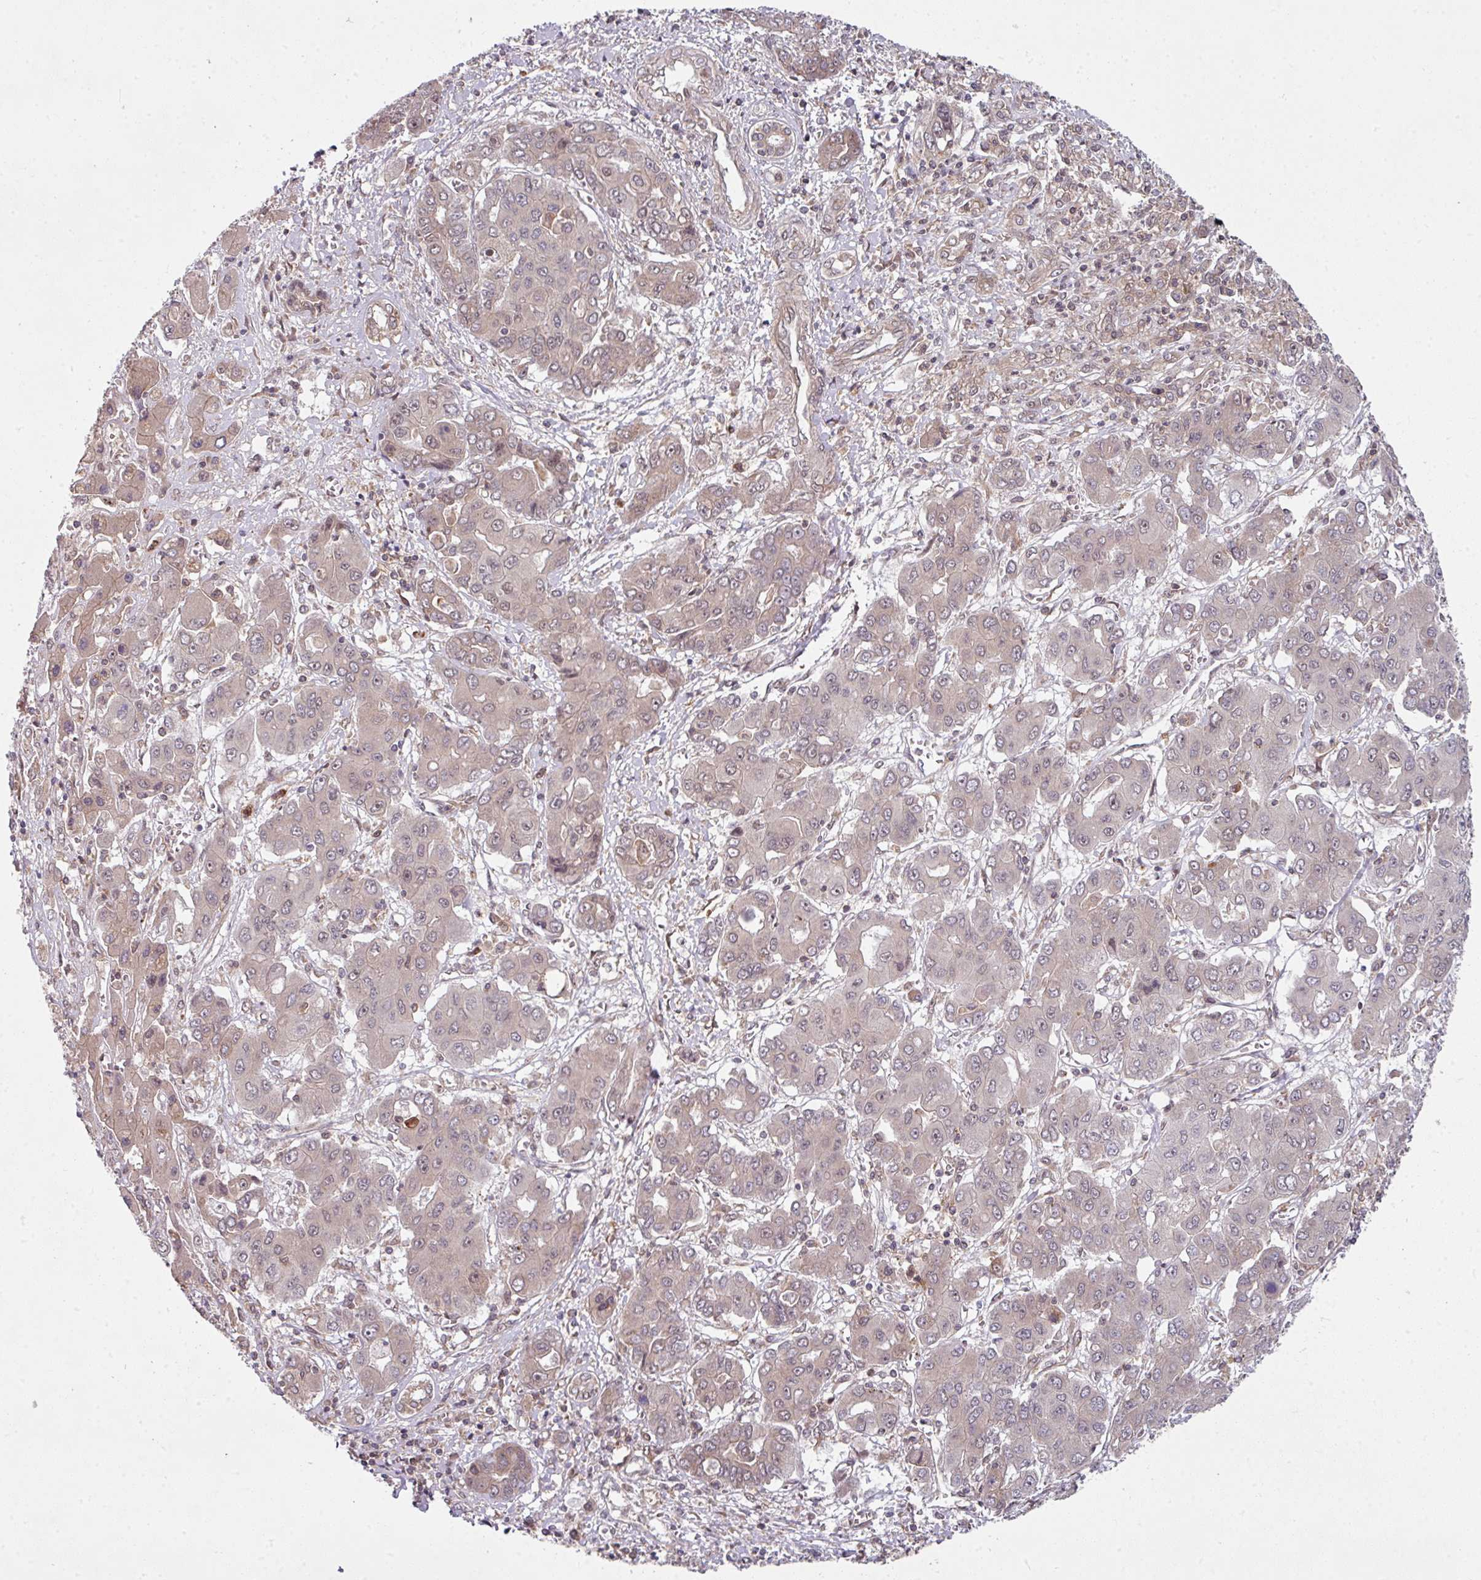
{"staining": {"intensity": "weak", "quantity": "25%-75%", "location": "cytoplasmic/membranous"}, "tissue": "liver cancer", "cell_type": "Tumor cells", "image_type": "cancer", "snomed": [{"axis": "morphology", "description": "Cholangiocarcinoma"}, {"axis": "topography", "description": "Liver"}], "caption": "Immunohistochemistry (IHC) histopathology image of human liver cholangiocarcinoma stained for a protein (brown), which reveals low levels of weak cytoplasmic/membranous expression in about 25%-75% of tumor cells.", "gene": "CAMLG", "patient": {"sex": "male", "age": 67}}